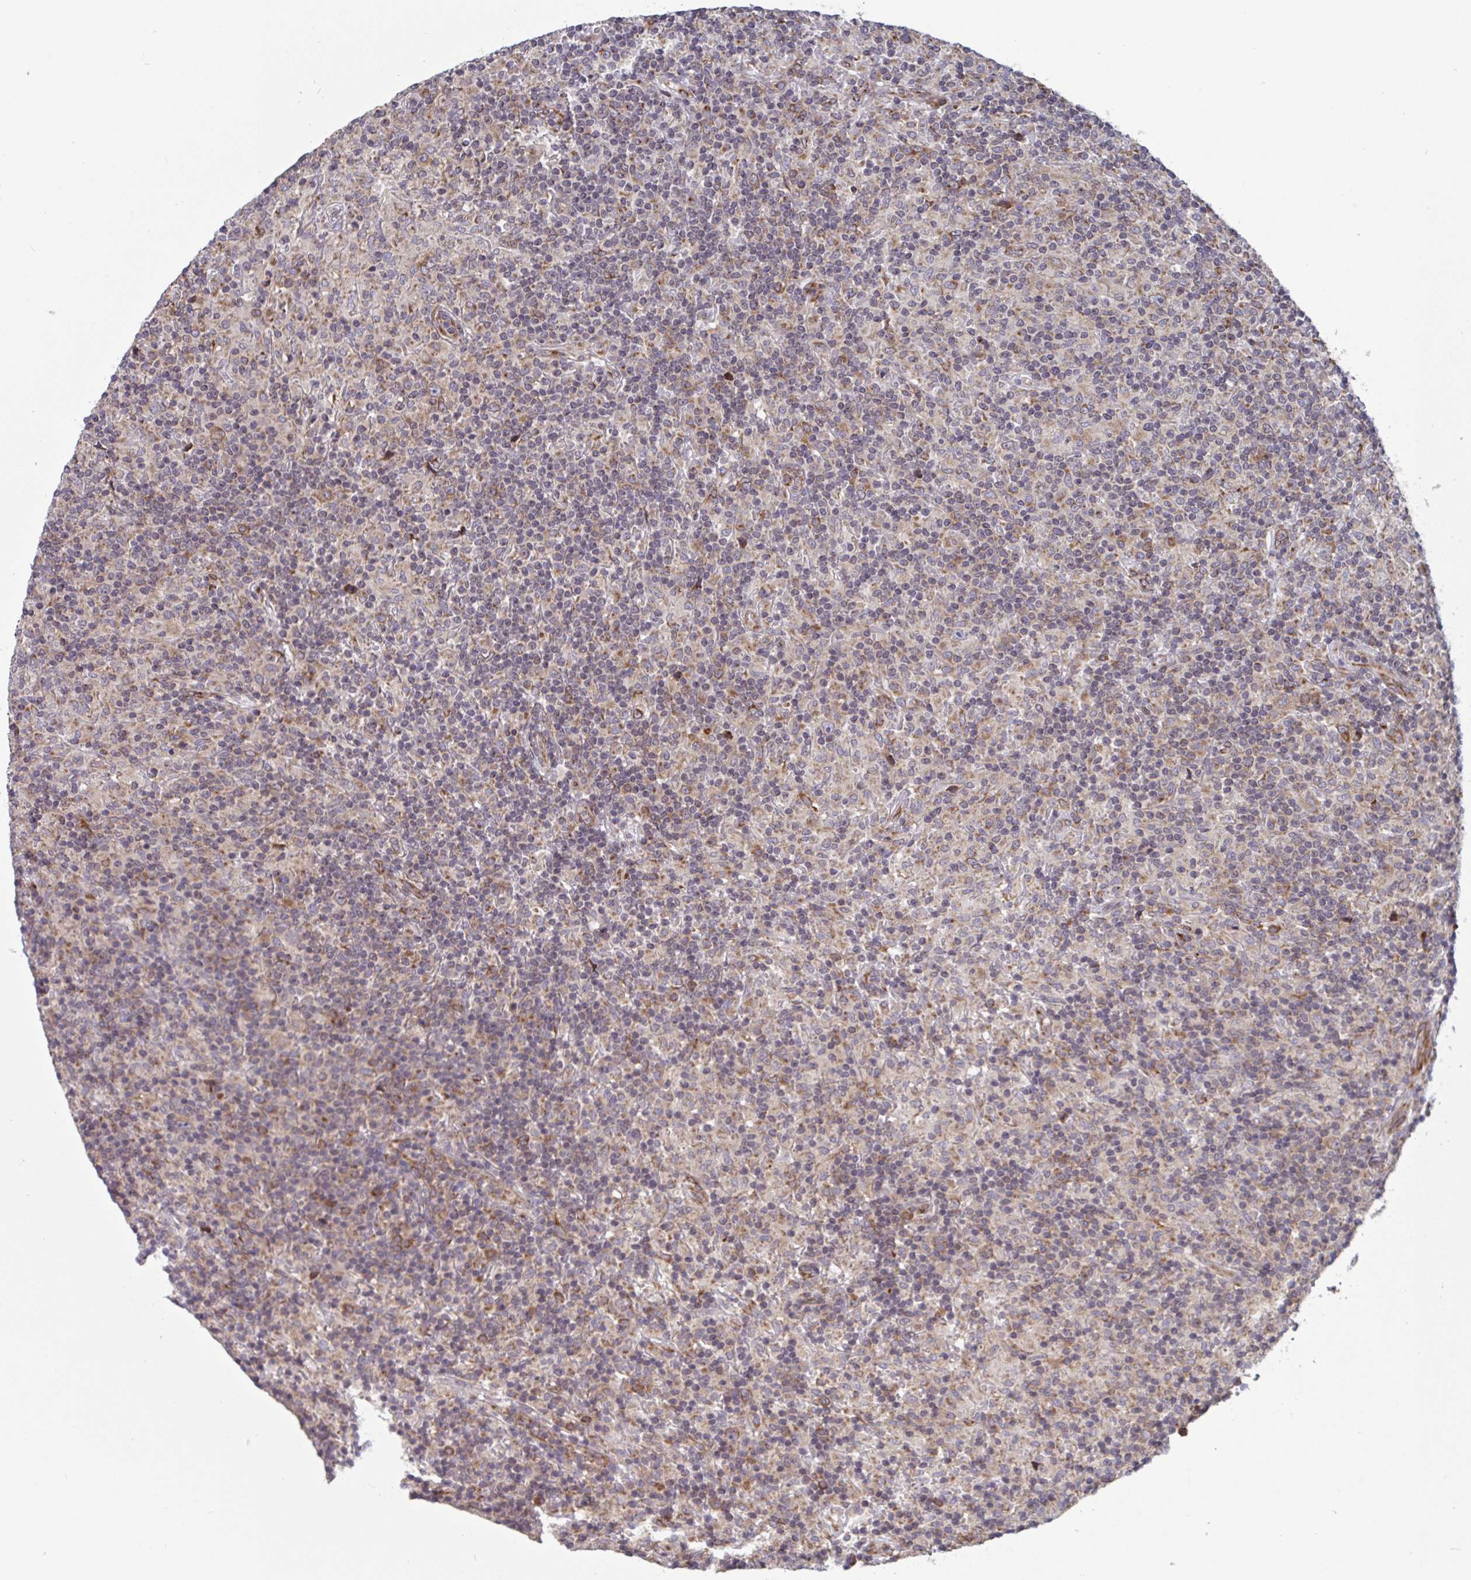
{"staining": {"intensity": "weak", "quantity": ">75%", "location": "cytoplasmic/membranous"}, "tissue": "lymphoma", "cell_type": "Tumor cells", "image_type": "cancer", "snomed": [{"axis": "morphology", "description": "Hodgkin's disease, NOS"}, {"axis": "topography", "description": "Lymph node"}], "caption": "Protein analysis of lymphoma tissue demonstrates weak cytoplasmic/membranous expression in approximately >75% of tumor cells. Nuclei are stained in blue.", "gene": "ATP5MJ", "patient": {"sex": "male", "age": 70}}